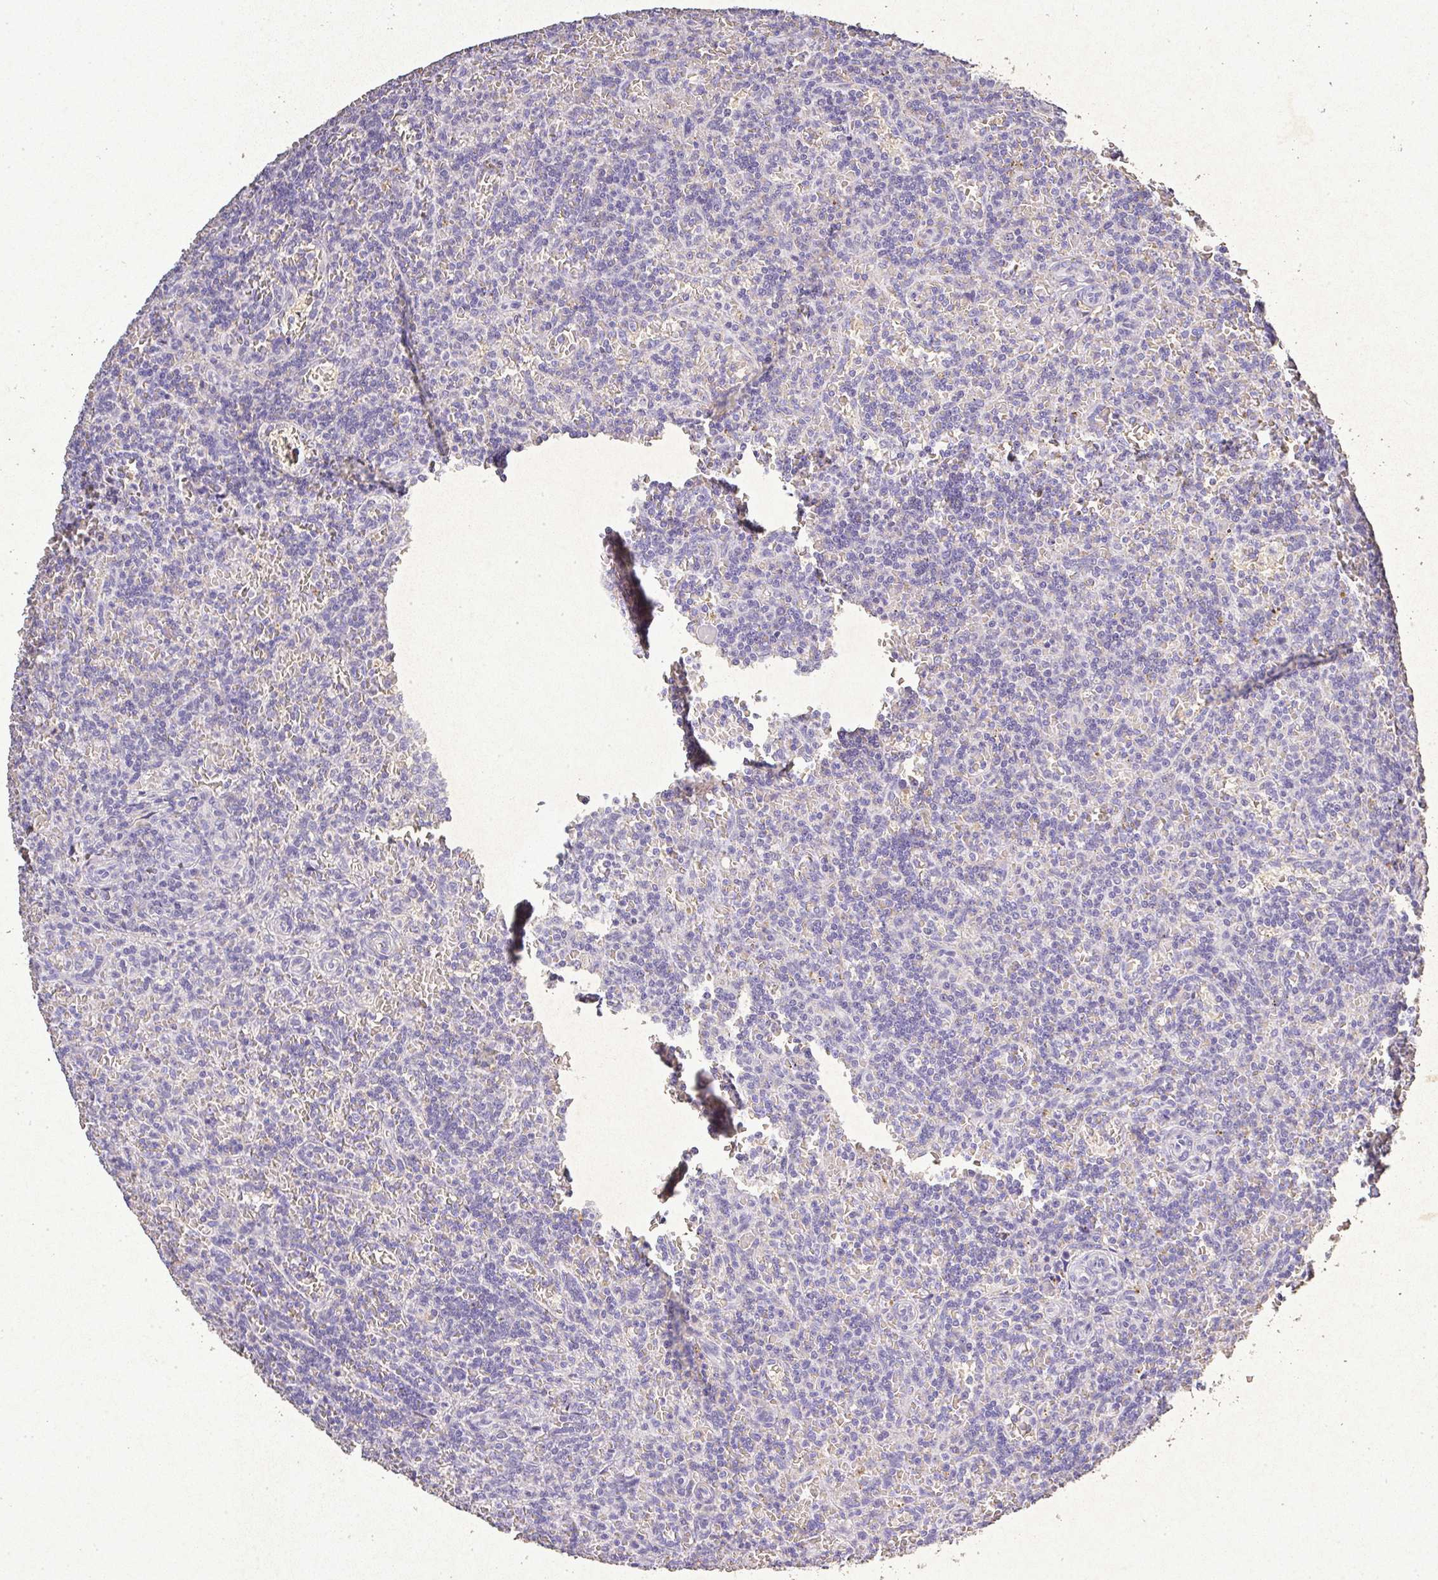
{"staining": {"intensity": "negative", "quantity": "none", "location": "none"}, "tissue": "lymphoma", "cell_type": "Tumor cells", "image_type": "cancer", "snomed": [{"axis": "morphology", "description": "Malignant lymphoma, non-Hodgkin's type, Low grade"}, {"axis": "topography", "description": "Spleen"}], "caption": "IHC histopathology image of neoplastic tissue: human lymphoma stained with DAB exhibits no significant protein staining in tumor cells.", "gene": "RPS2", "patient": {"sex": "male", "age": 73}}